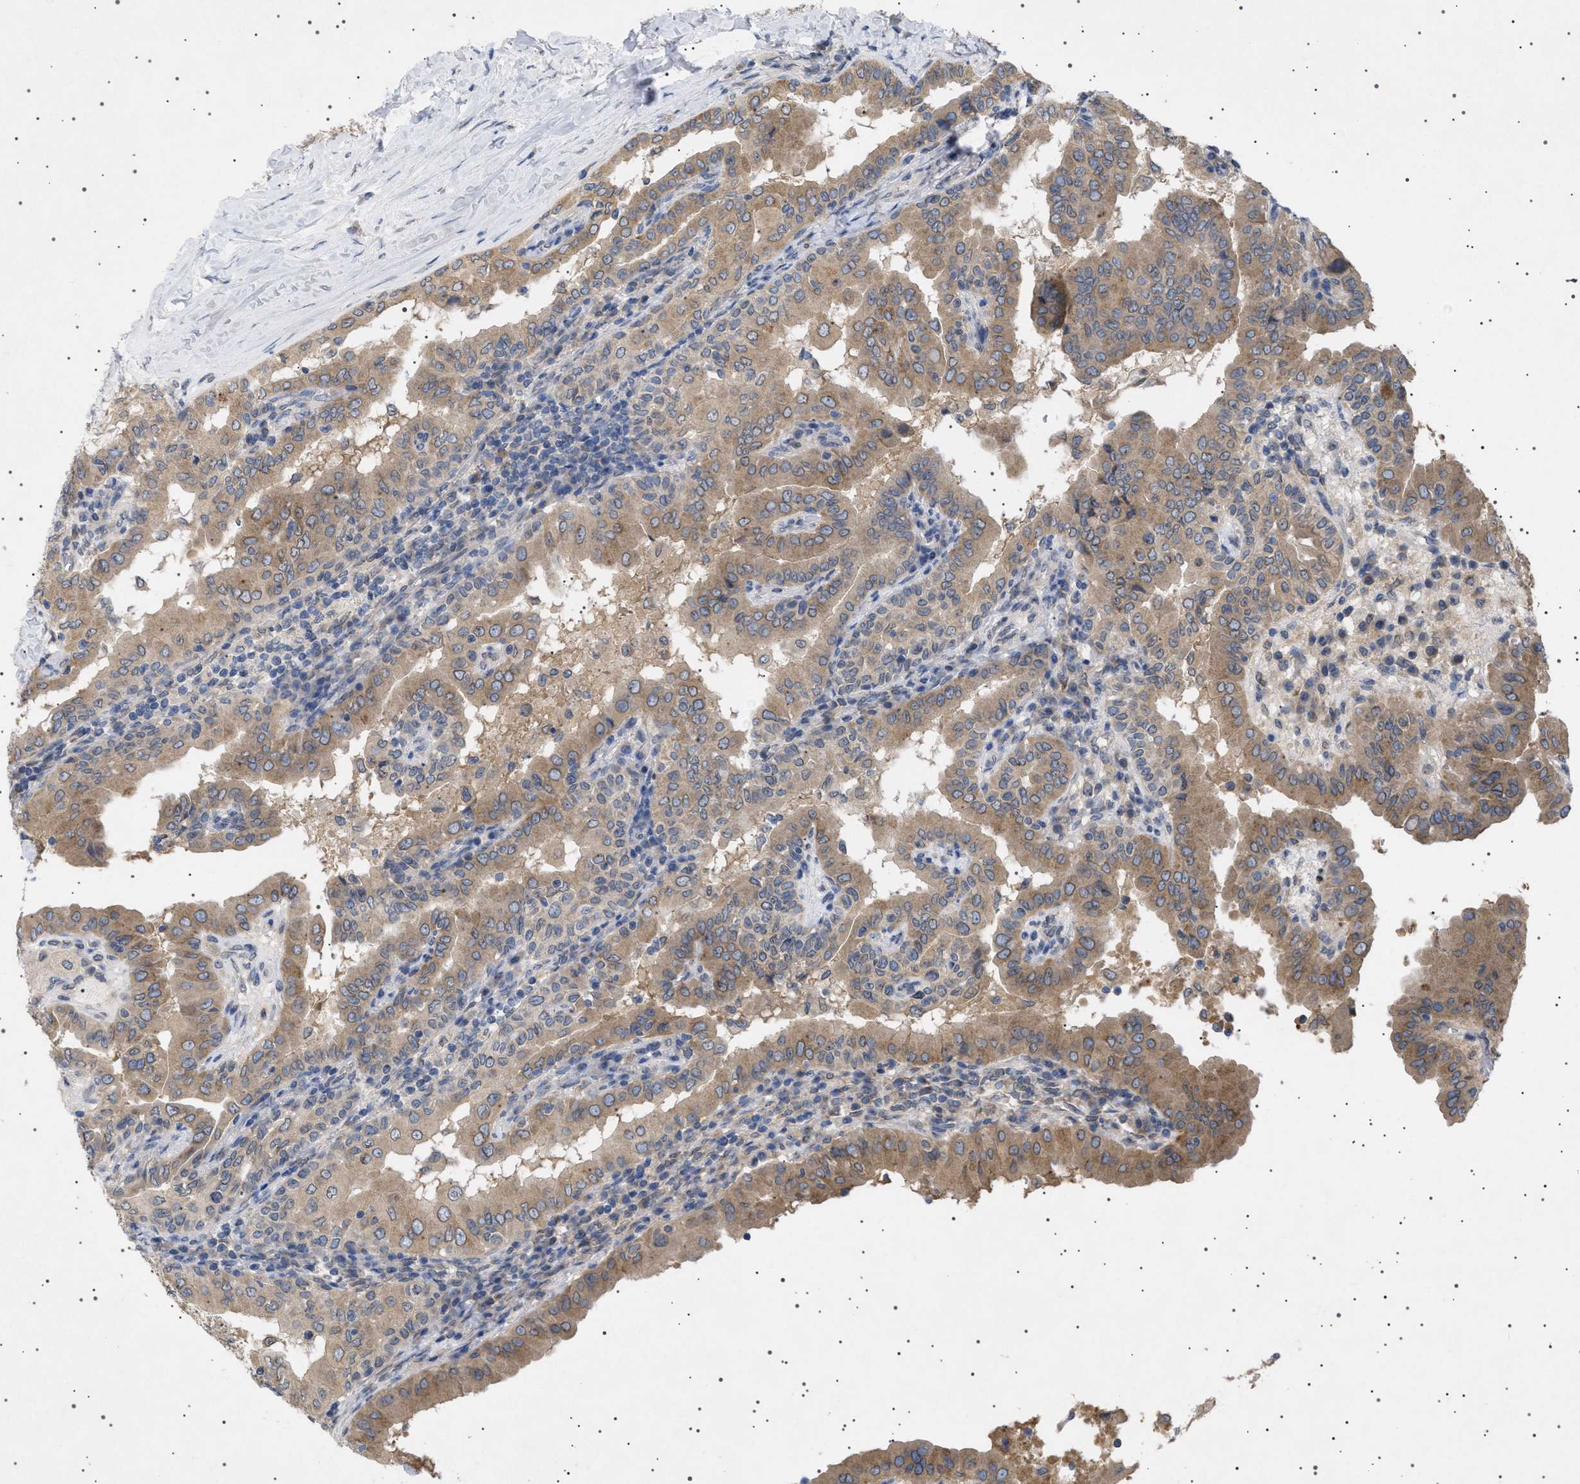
{"staining": {"intensity": "weak", "quantity": ">75%", "location": "cytoplasmic/membranous,nuclear"}, "tissue": "thyroid cancer", "cell_type": "Tumor cells", "image_type": "cancer", "snomed": [{"axis": "morphology", "description": "Papillary adenocarcinoma, NOS"}, {"axis": "topography", "description": "Thyroid gland"}], "caption": "Immunohistochemical staining of thyroid cancer (papillary adenocarcinoma) shows weak cytoplasmic/membranous and nuclear protein staining in approximately >75% of tumor cells.", "gene": "NUP93", "patient": {"sex": "male", "age": 33}}